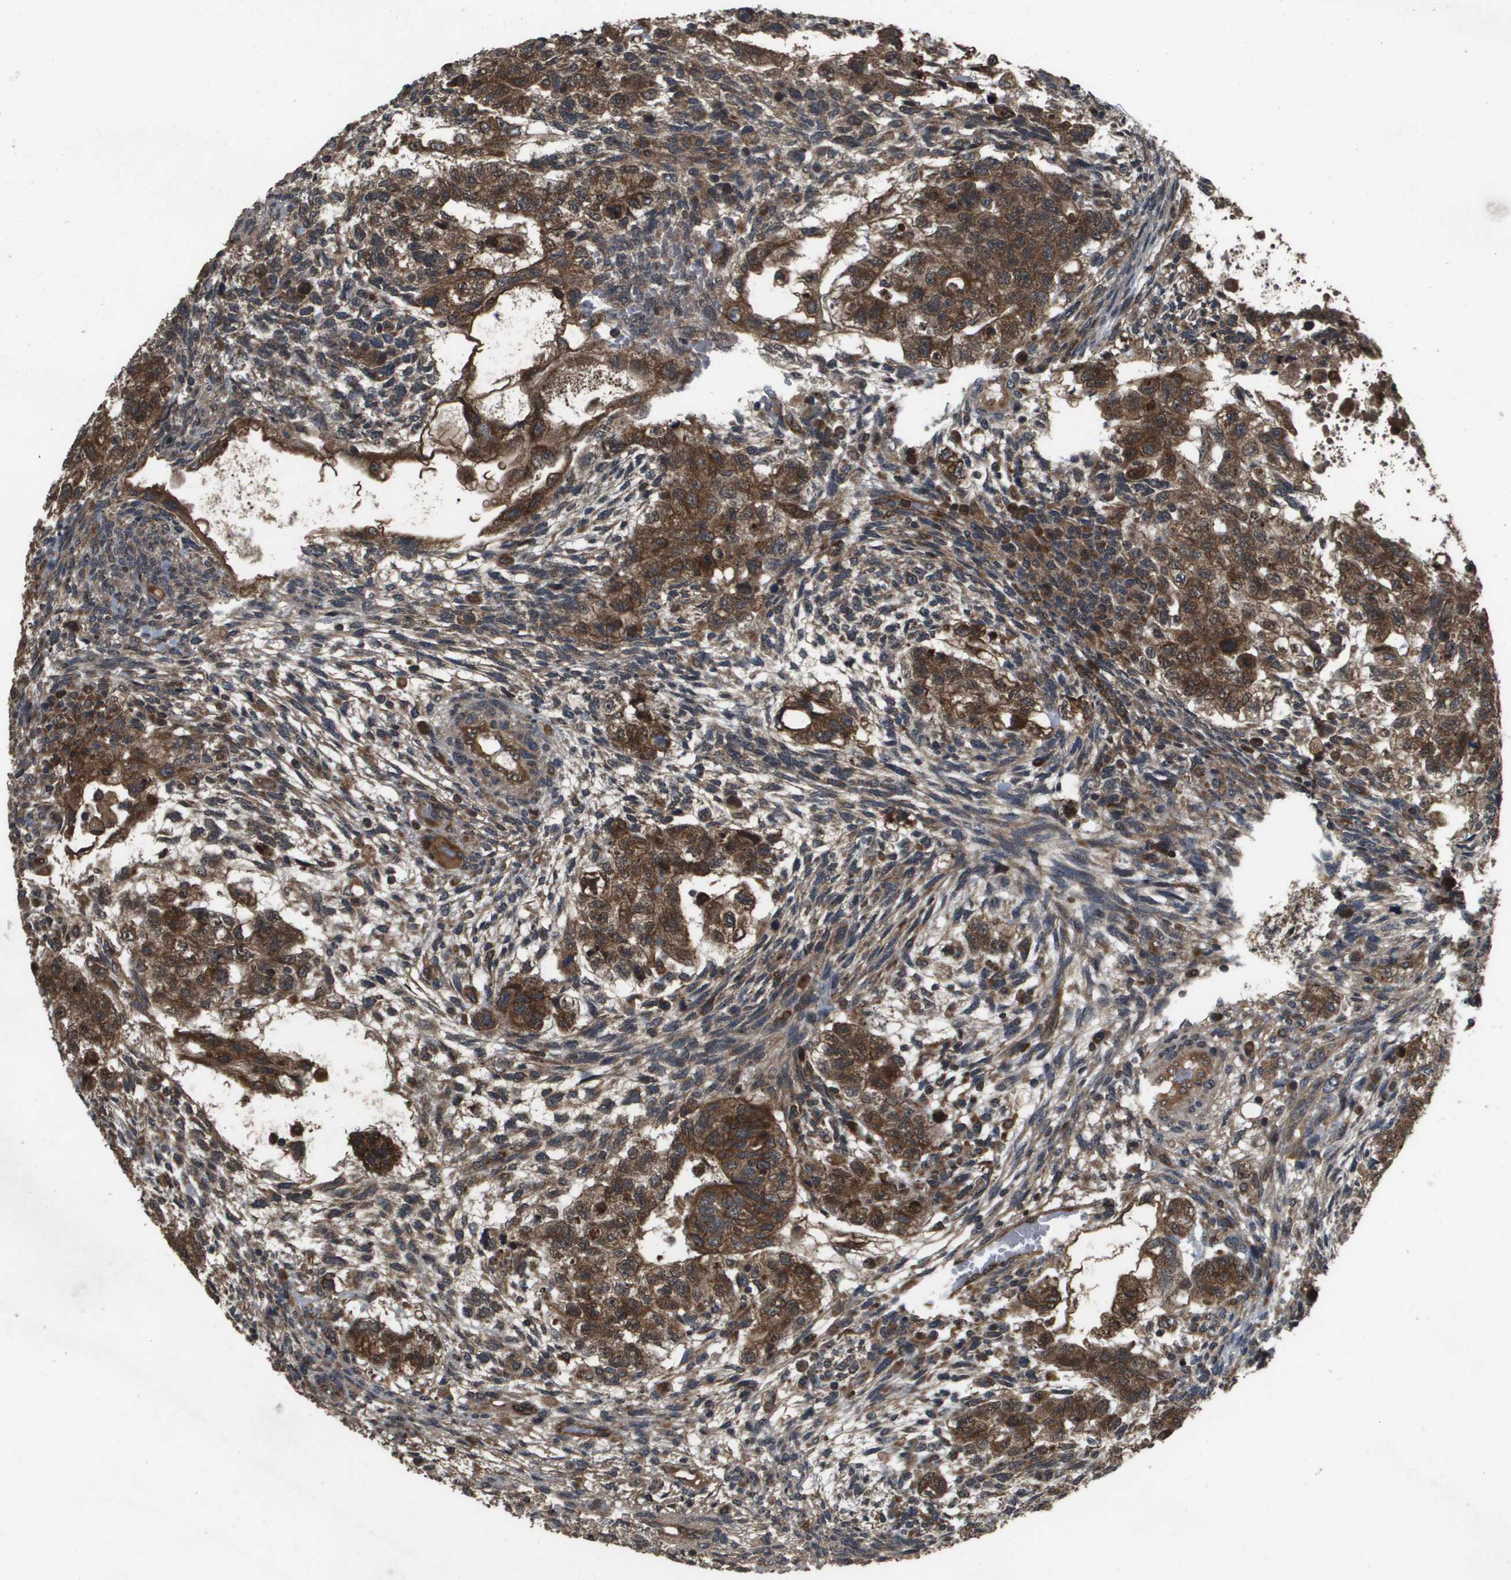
{"staining": {"intensity": "moderate", "quantity": ">75%", "location": "cytoplasmic/membranous,nuclear"}, "tissue": "testis cancer", "cell_type": "Tumor cells", "image_type": "cancer", "snomed": [{"axis": "morphology", "description": "Normal tissue, NOS"}, {"axis": "morphology", "description": "Carcinoma, Embryonal, NOS"}, {"axis": "topography", "description": "Testis"}], "caption": "Tumor cells display medium levels of moderate cytoplasmic/membranous and nuclear expression in approximately >75% of cells in human testis cancer (embryonal carcinoma). (Stains: DAB (3,3'-diaminobenzidine) in brown, nuclei in blue, Microscopy: brightfield microscopy at high magnification).", "gene": "SPTLC1", "patient": {"sex": "male", "age": 36}}